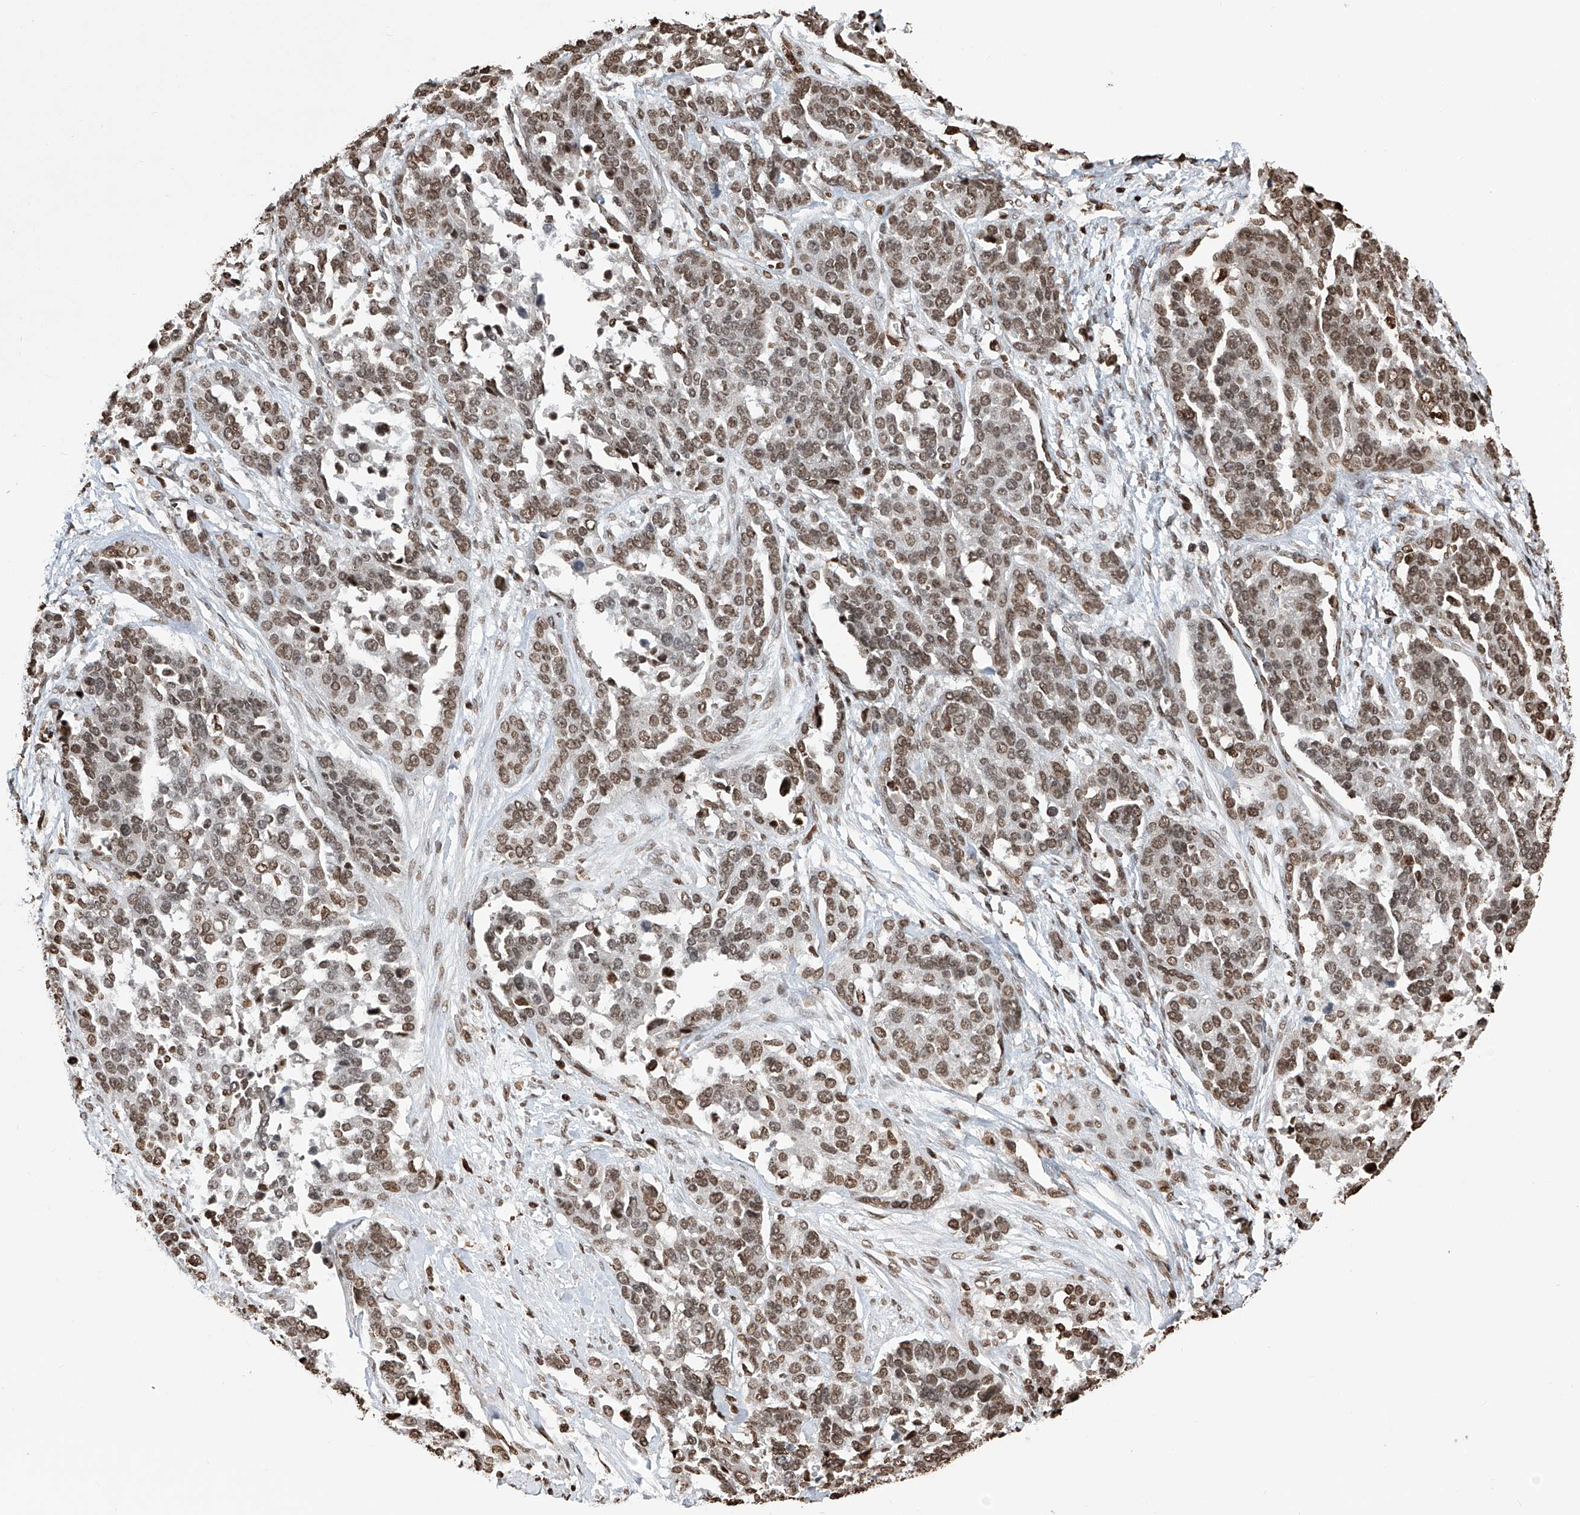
{"staining": {"intensity": "moderate", "quantity": ">75%", "location": "nuclear"}, "tissue": "ovarian cancer", "cell_type": "Tumor cells", "image_type": "cancer", "snomed": [{"axis": "morphology", "description": "Cystadenocarcinoma, serous, NOS"}, {"axis": "topography", "description": "Ovary"}], "caption": "Immunohistochemical staining of human ovarian cancer (serous cystadenocarcinoma) reveals moderate nuclear protein staining in approximately >75% of tumor cells.", "gene": "CFAP410", "patient": {"sex": "female", "age": 44}}